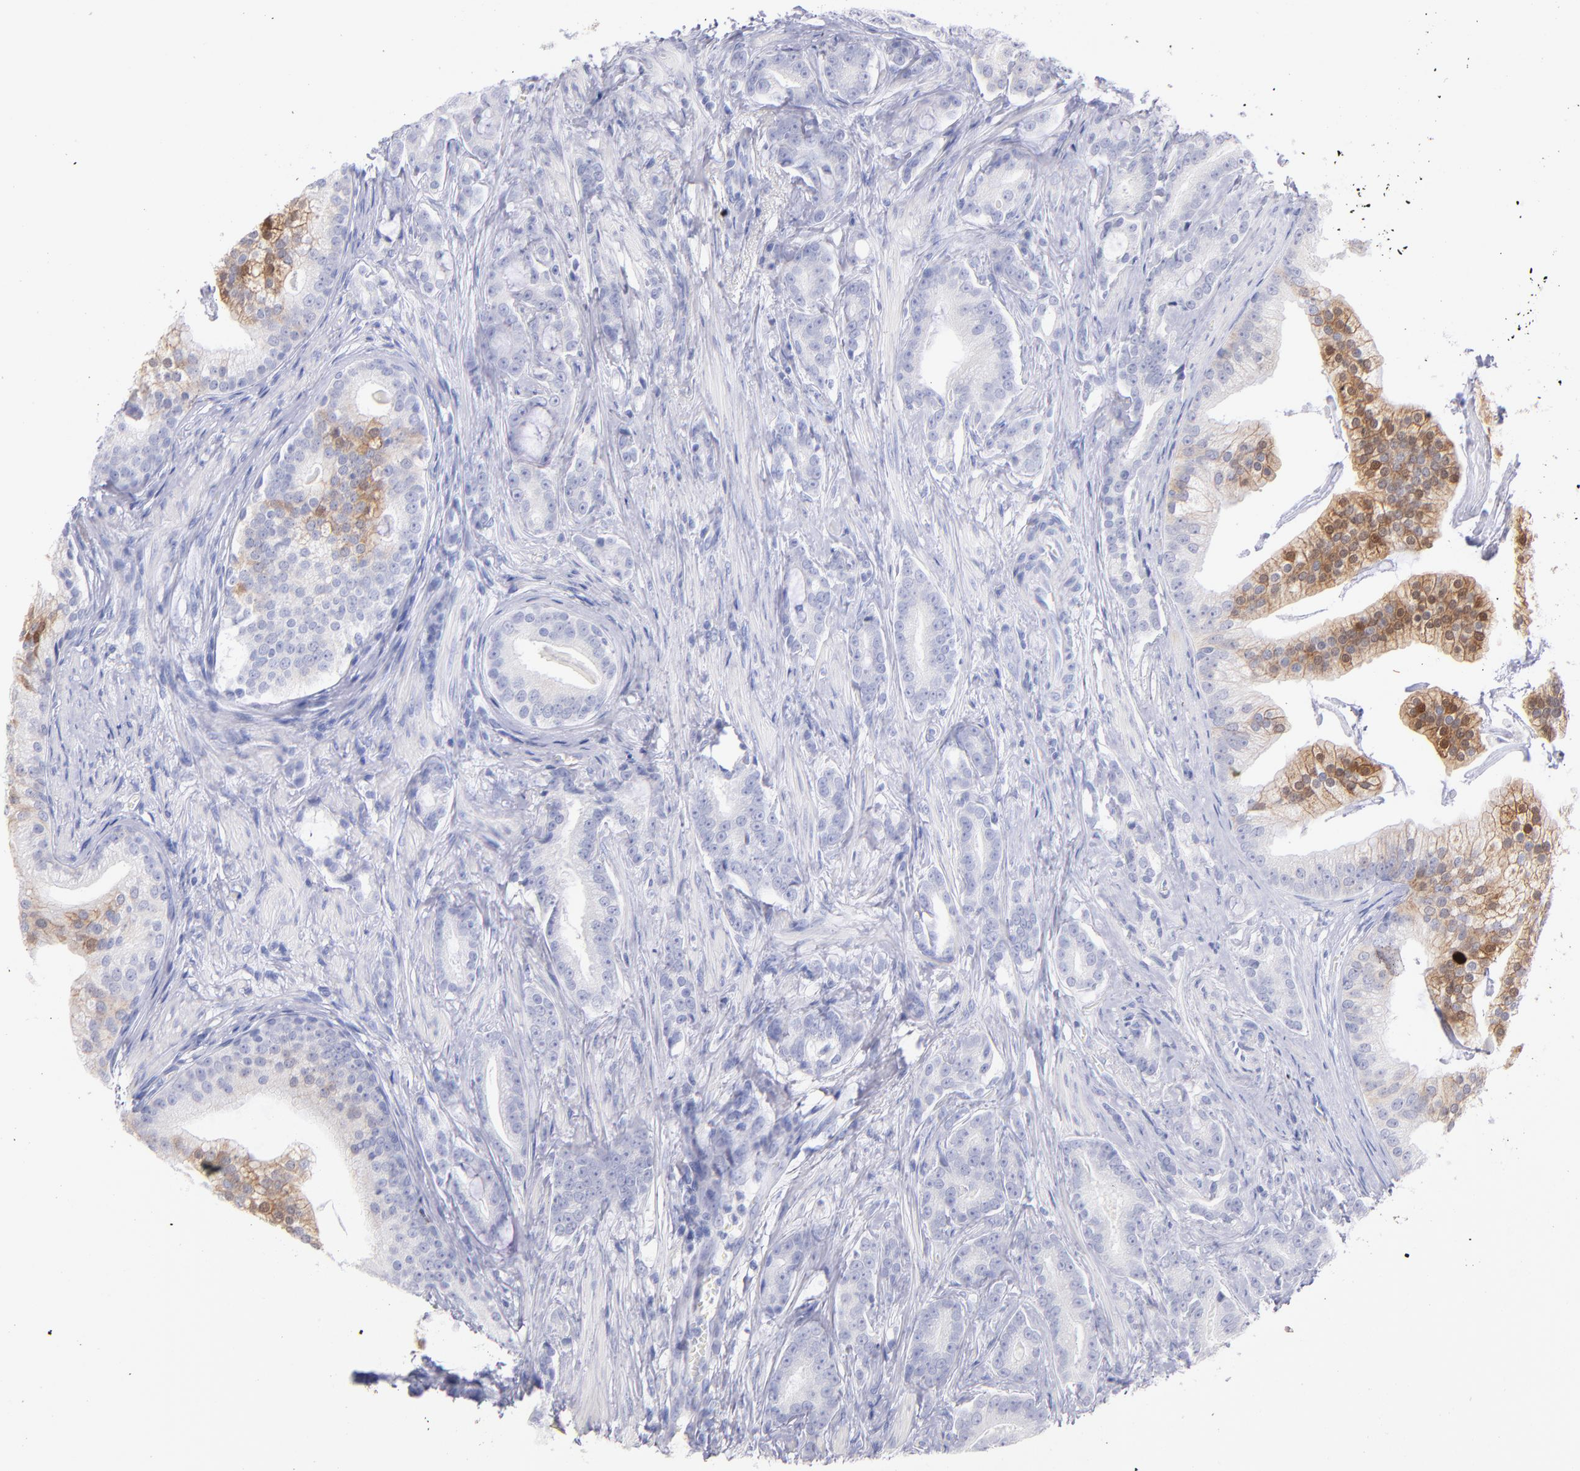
{"staining": {"intensity": "negative", "quantity": "none", "location": "none"}, "tissue": "prostate cancer", "cell_type": "Tumor cells", "image_type": "cancer", "snomed": [{"axis": "morphology", "description": "Adenocarcinoma, Low grade"}, {"axis": "topography", "description": "Prostate"}], "caption": "The histopathology image exhibits no staining of tumor cells in prostate cancer. (DAB (3,3'-diaminobenzidine) IHC with hematoxylin counter stain).", "gene": "SCGN", "patient": {"sex": "male", "age": 58}}